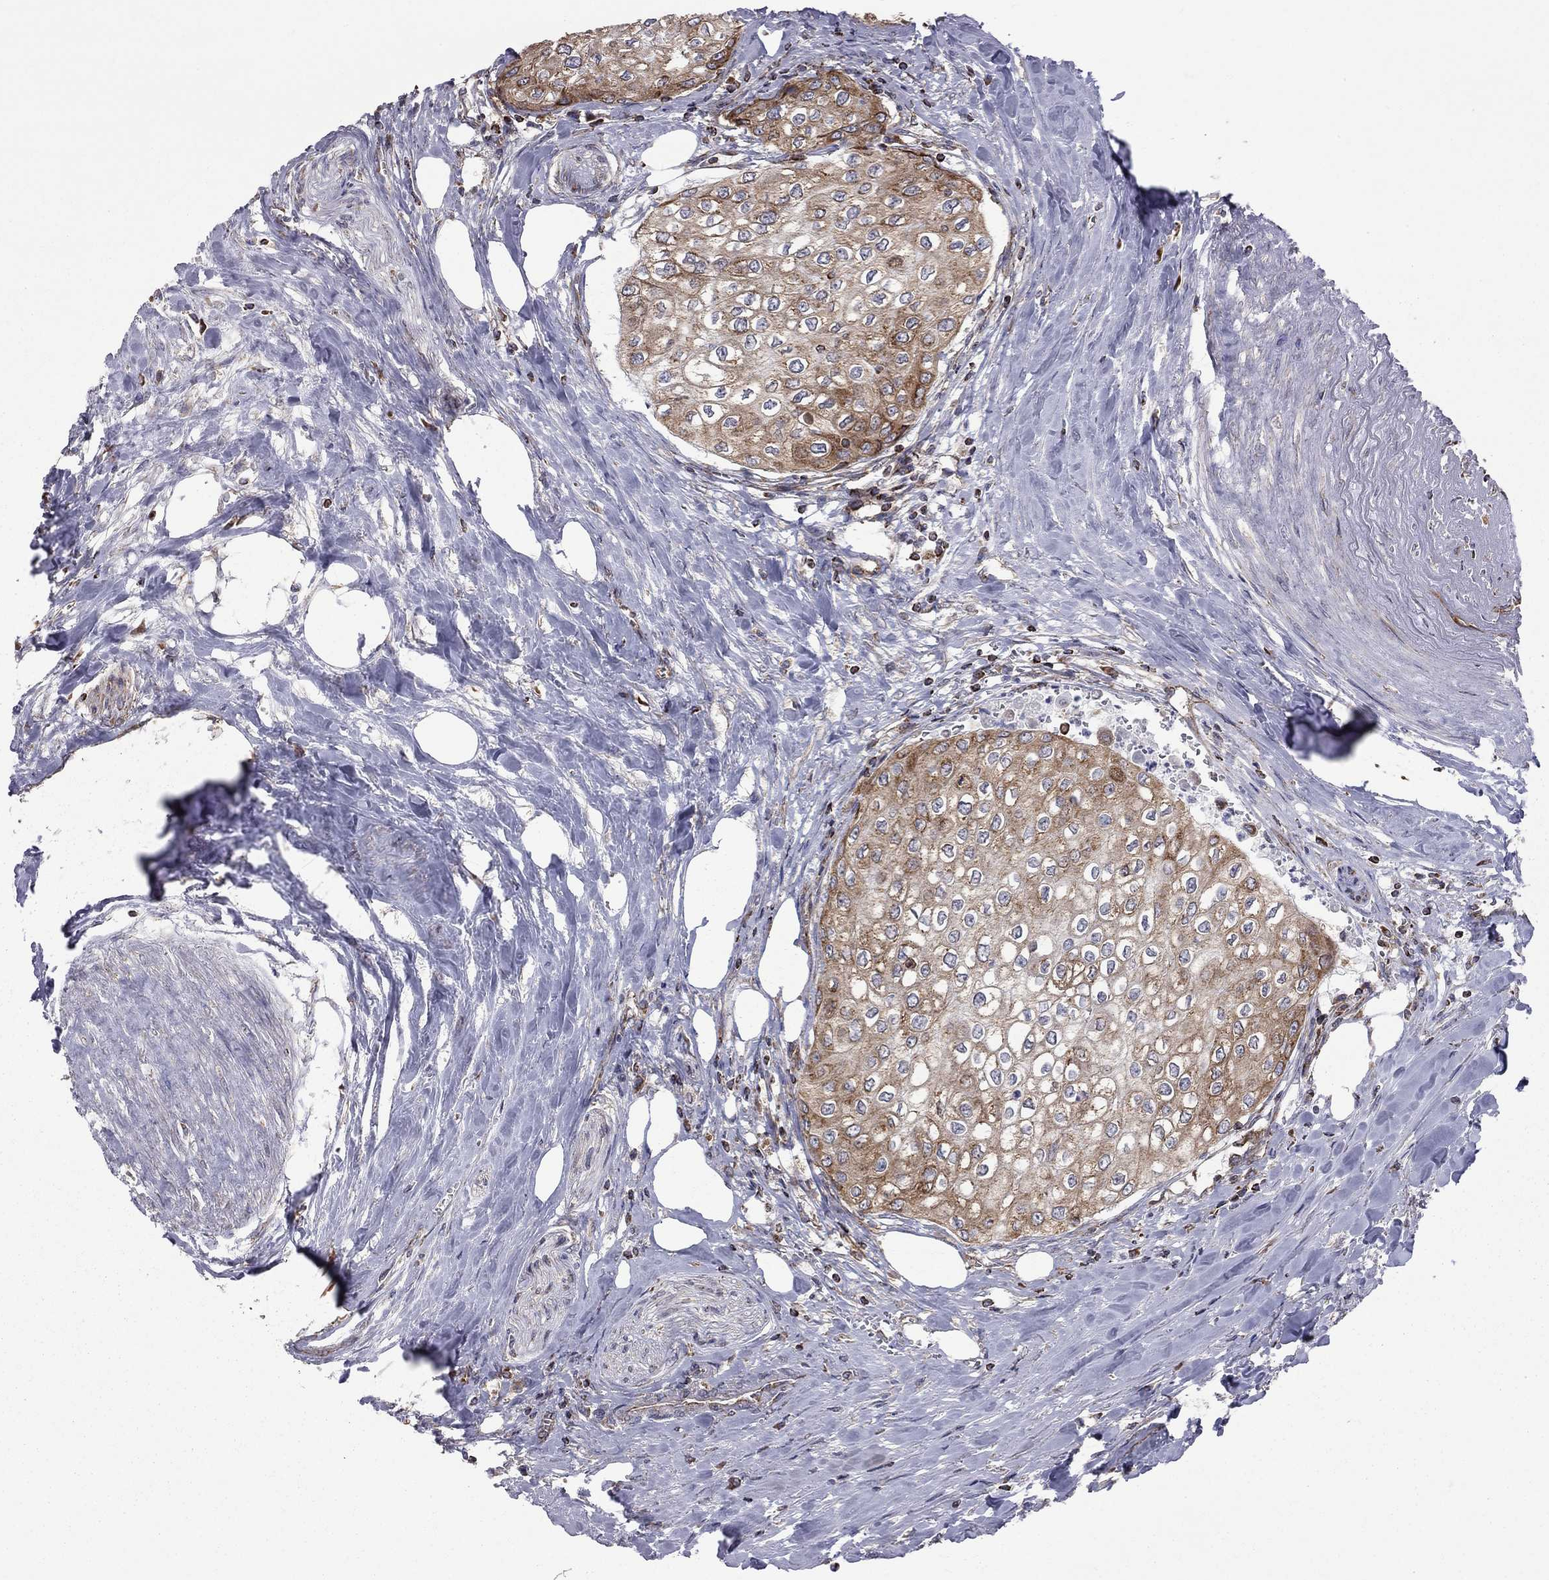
{"staining": {"intensity": "moderate", "quantity": ">75%", "location": "cytoplasmic/membranous"}, "tissue": "urothelial cancer", "cell_type": "Tumor cells", "image_type": "cancer", "snomed": [{"axis": "morphology", "description": "Urothelial carcinoma, High grade"}, {"axis": "topography", "description": "Urinary bladder"}], "caption": "This is an image of immunohistochemistry staining of urothelial carcinoma (high-grade), which shows moderate positivity in the cytoplasmic/membranous of tumor cells.", "gene": "CLPTM1", "patient": {"sex": "male", "age": 62}}